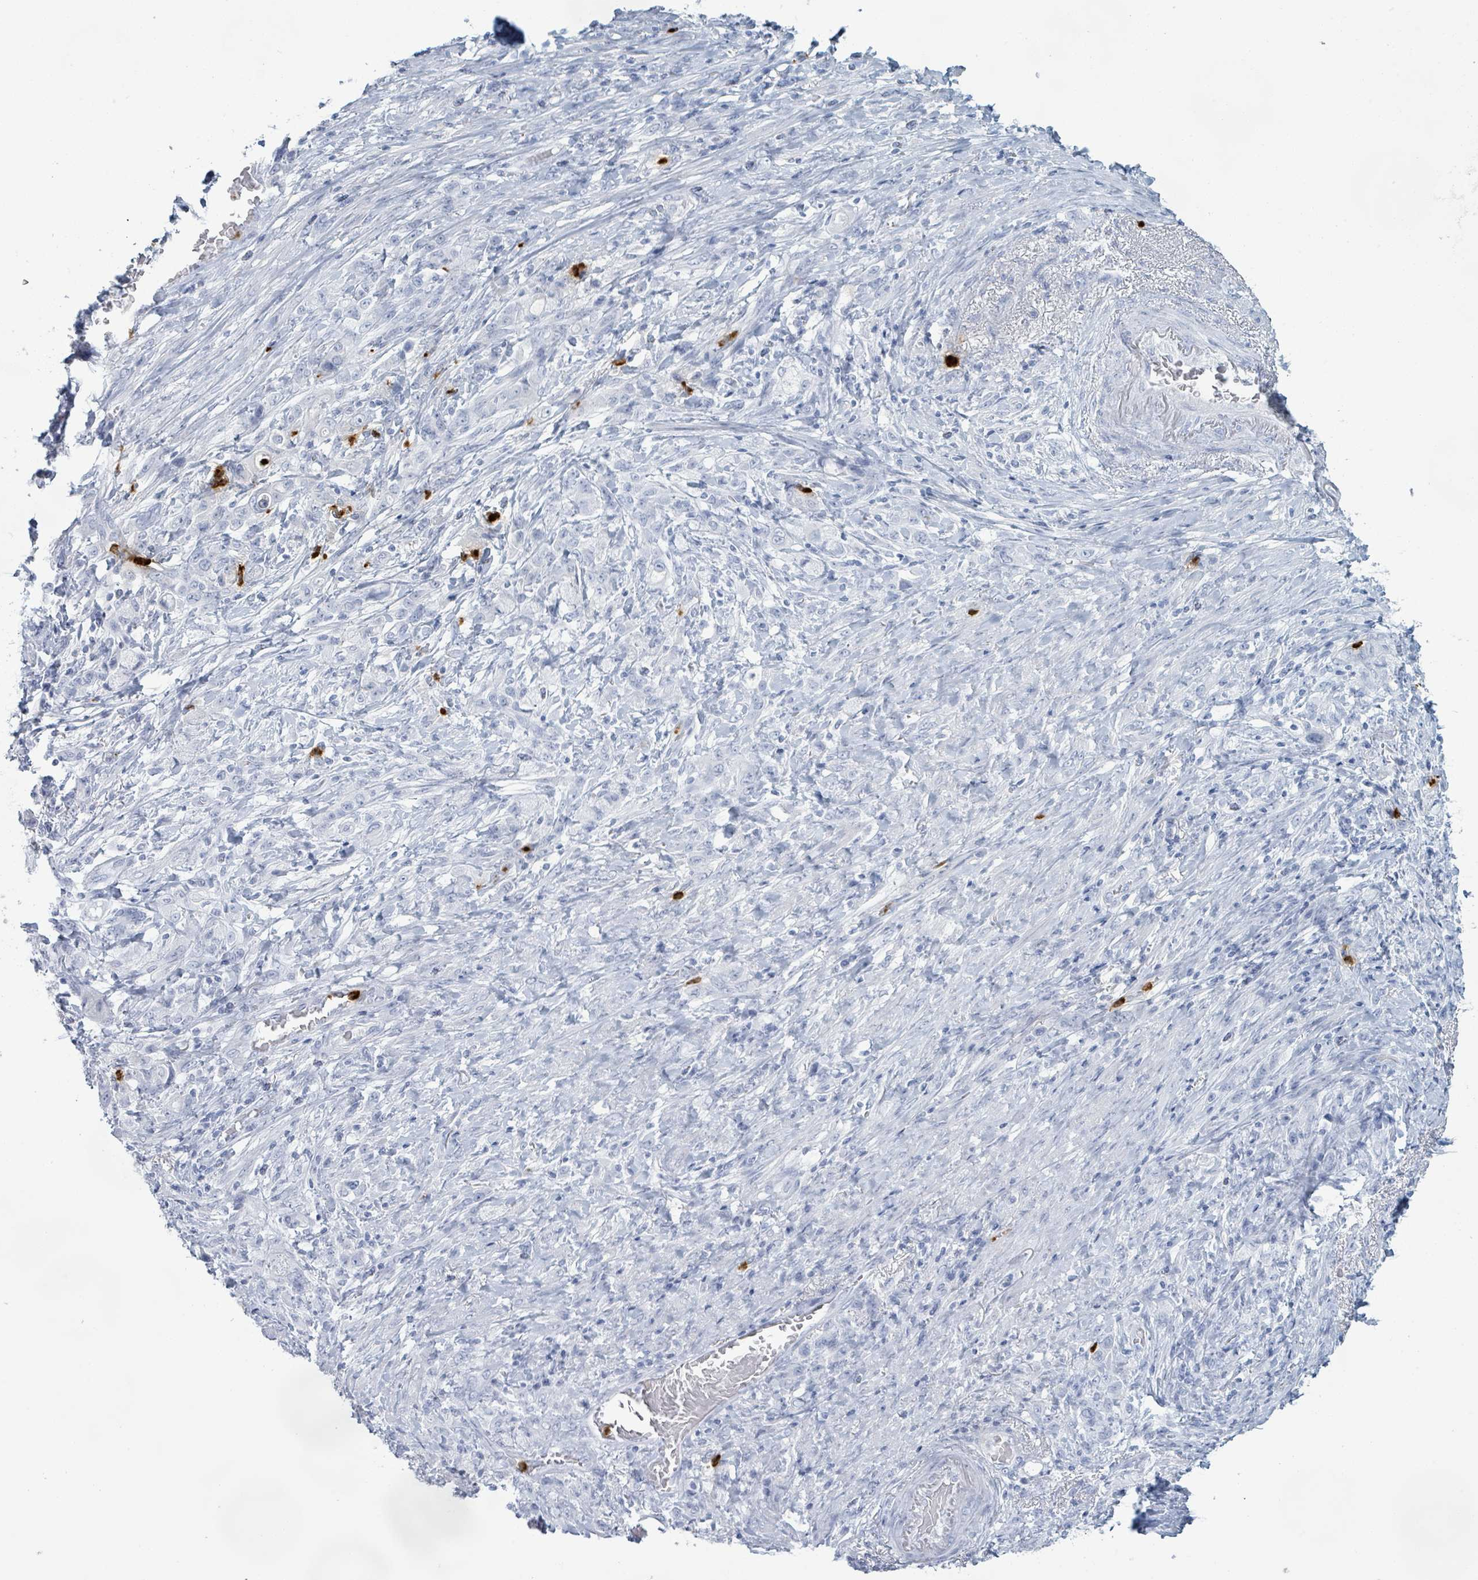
{"staining": {"intensity": "negative", "quantity": "none", "location": "none"}, "tissue": "stomach cancer", "cell_type": "Tumor cells", "image_type": "cancer", "snomed": [{"axis": "morphology", "description": "Adenocarcinoma, NOS"}, {"axis": "topography", "description": "Stomach"}], "caption": "Stomach cancer was stained to show a protein in brown. There is no significant expression in tumor cells. Brightfield microscopy of immunohistochemistry (IHC) stained with DAB (brown) and hematoxylin (blue), captured at high magnification.", "gene": "DEFA4", "patient": {"sex": "female", "age": 79}}